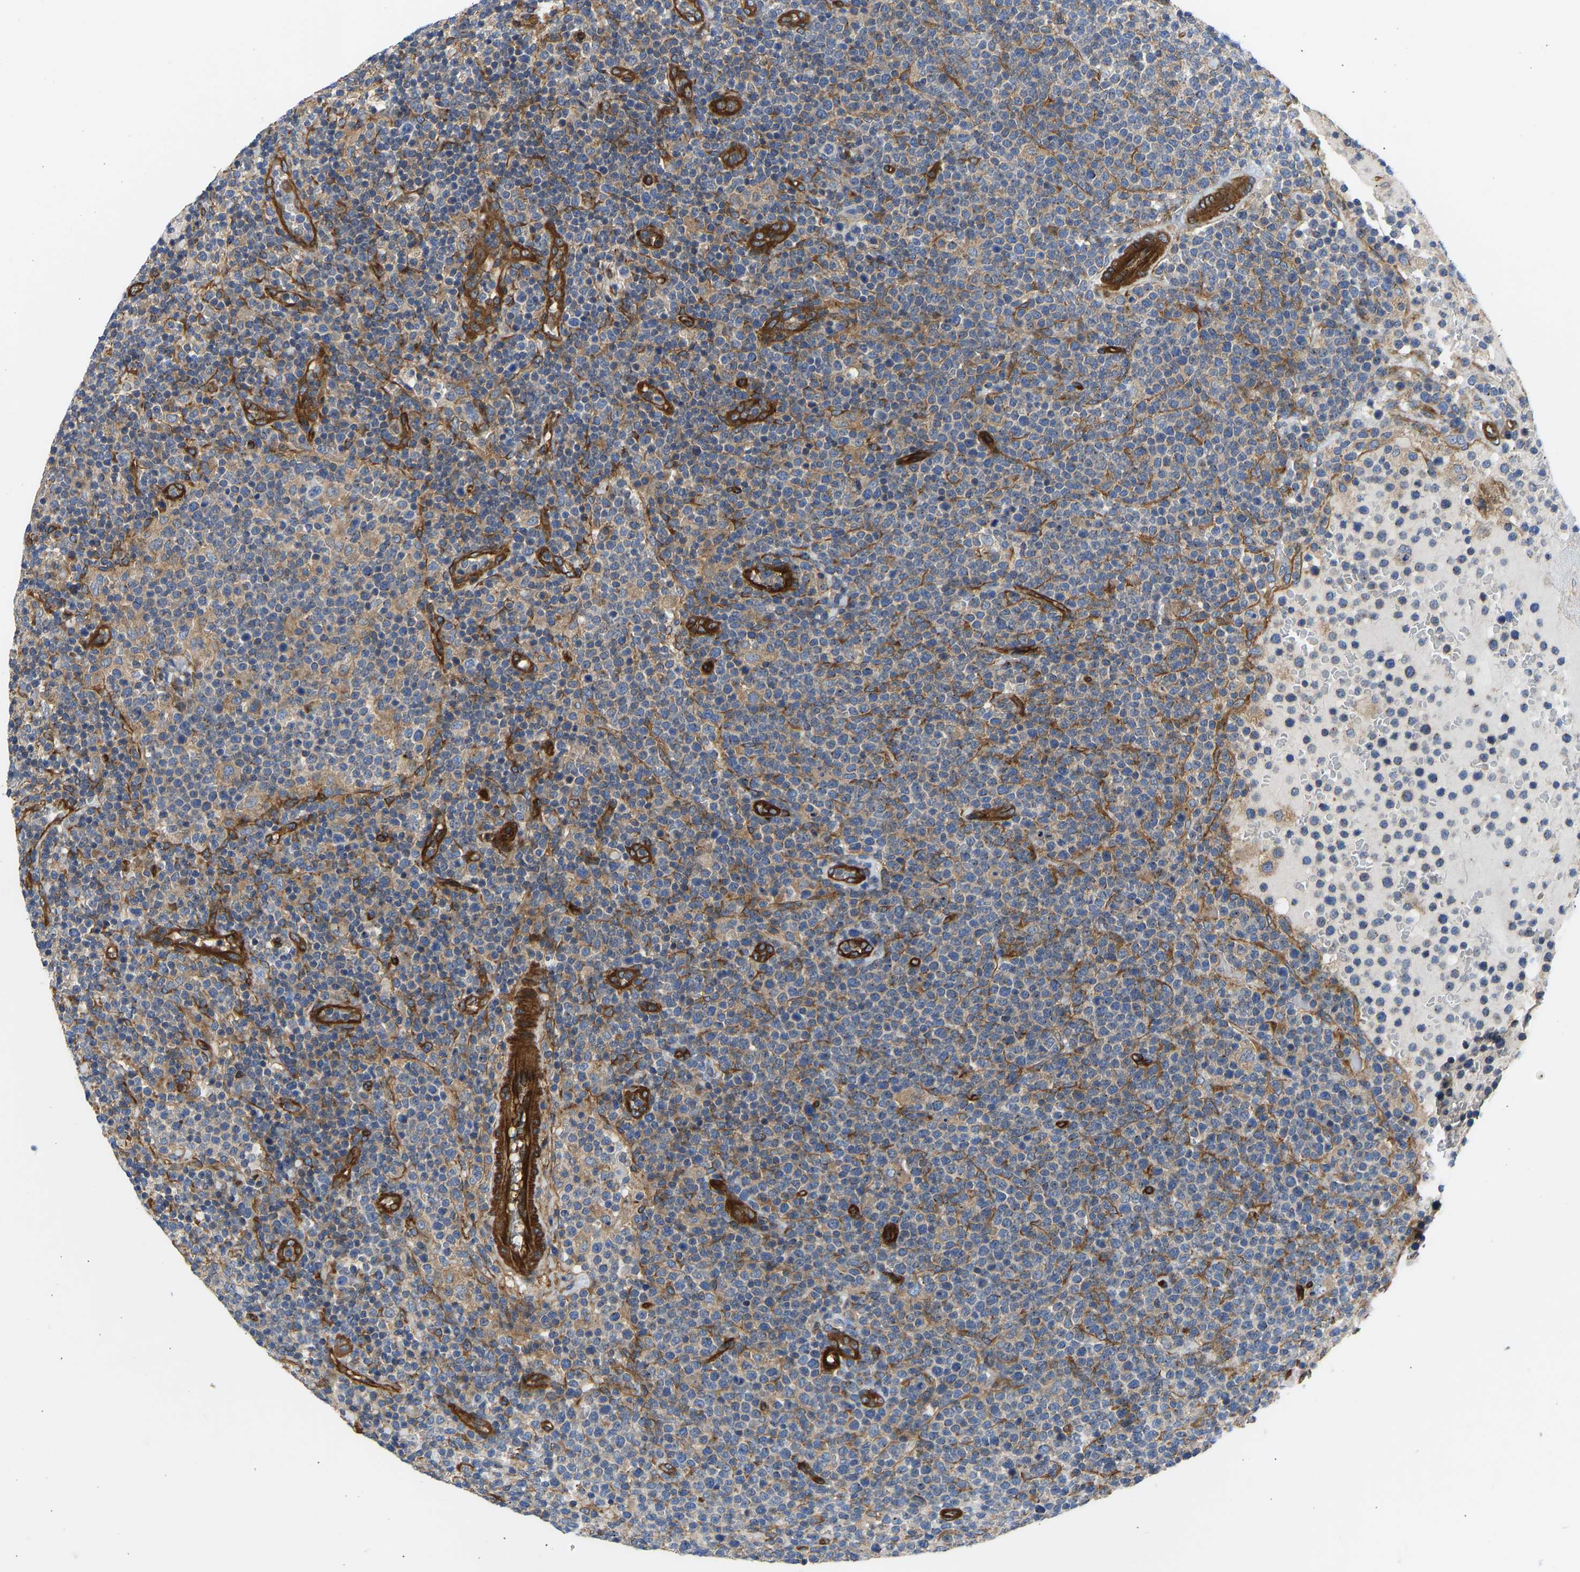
{"staining": {"intensity": "moderate", "quantity": "<25%", "location": "cytoplasmic/membranous"}, "tissue": "lymphoma", "cell_type": "Tumor cells", "image_type": "cancer", "snomed": [{"axis": "morphology", "description": "Malignant lymphoma, non-Hodgkin's type, High grade"}, {"axis": "topography", "description": "Lymph node"}], "caption": "Lymphoma stained with a brown dye exhibits moderate cytoplasmic/membranous positive staining in approximately <25% of tumor cells.", "gene": "MYO1C", "patient": {"sex": "male", "age": 61}}